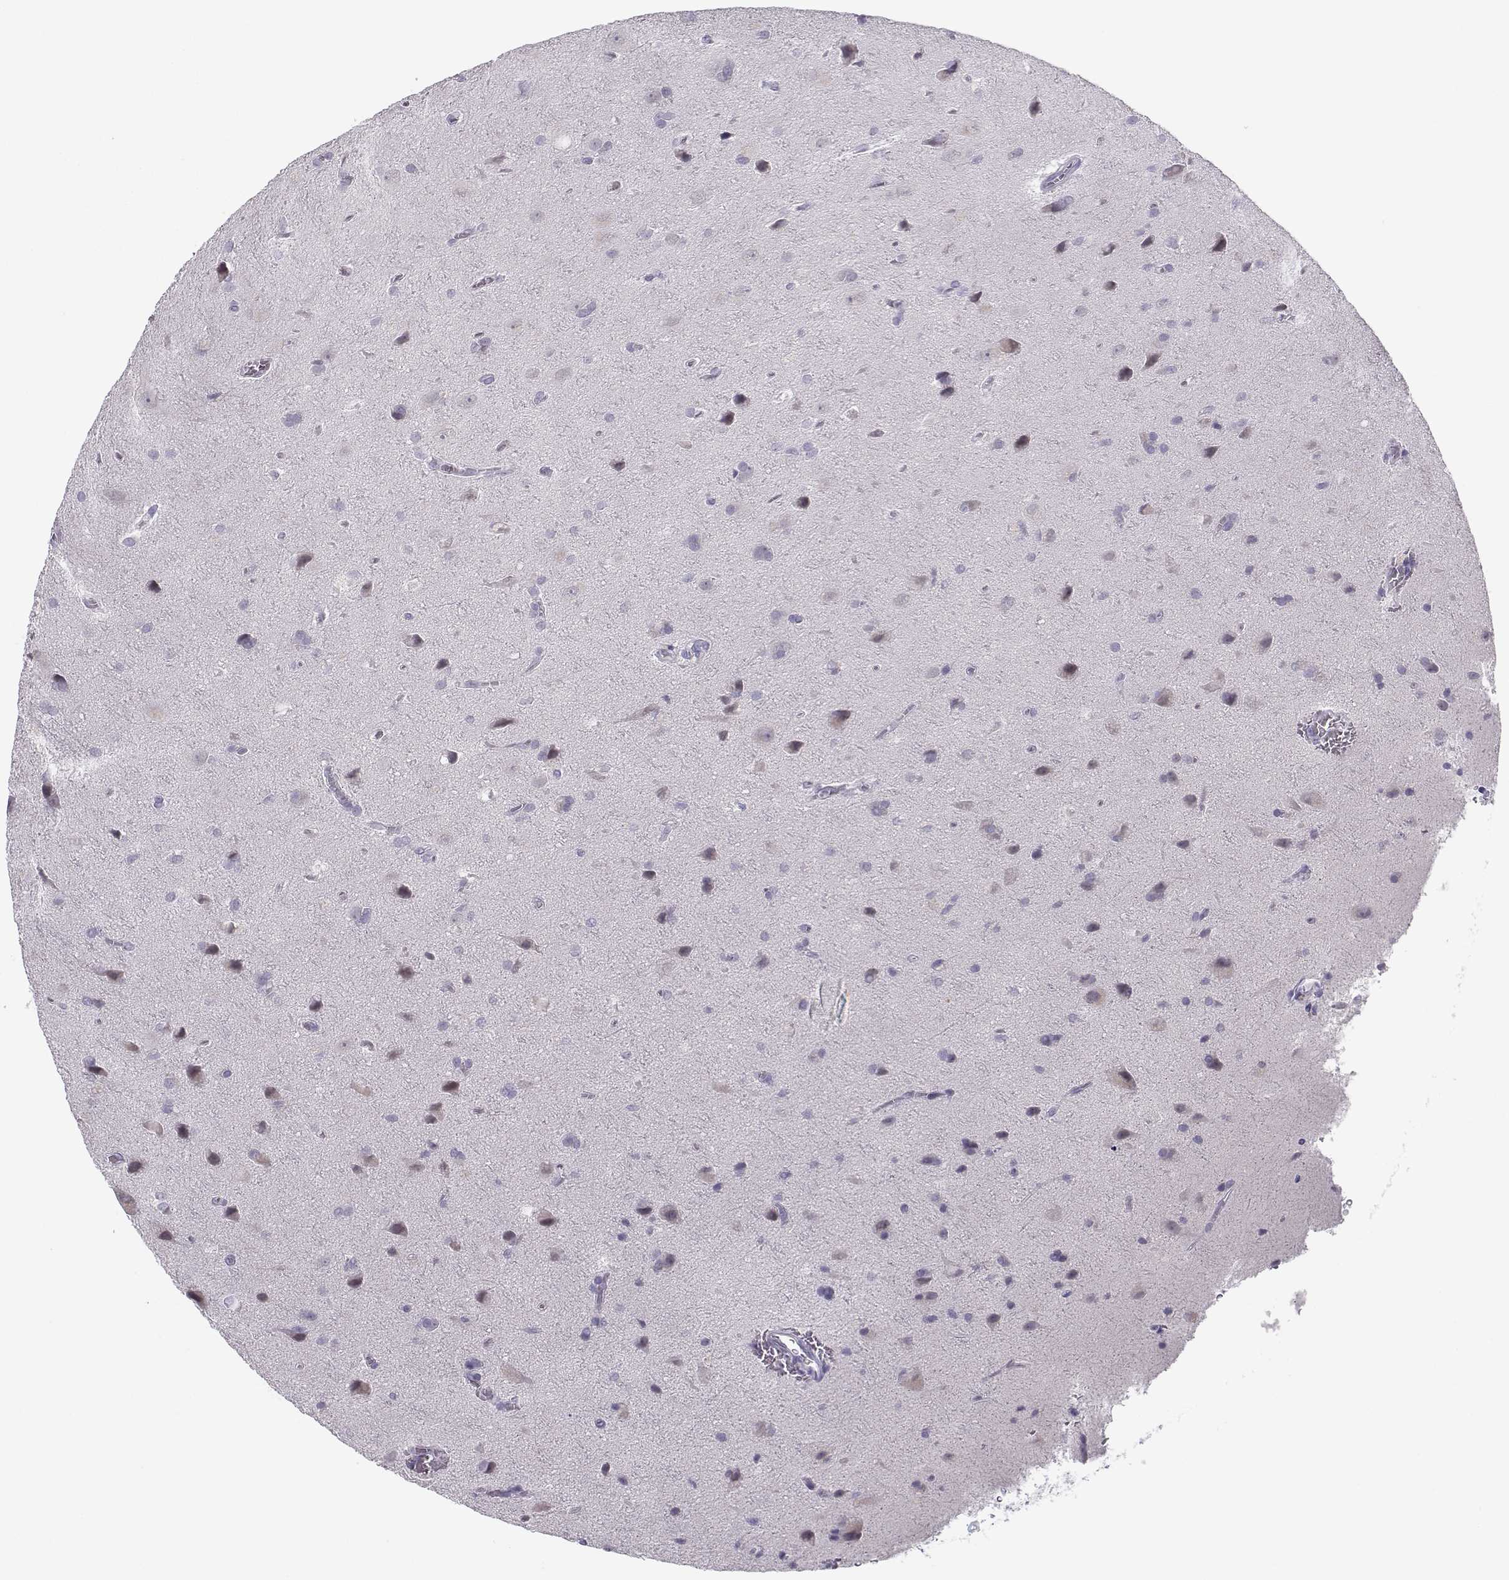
{"staining": {"intensity": "negative", "quantity": "none", "location": "none"}, "tissue": "glioma", "cell_type": "Tumor cells", "image_type": "cancer", "snomed": [{"axis": "morphology", "description": "Glioma, malignant, Low grade"}, {"axis": "topography", "description": "Brain"}], "caption": "This is a micrograph of immunohistochemistry staining of glioma, which shows no expression in tumor cells. Brightfield microscopy of immunohistochemistry (IHC) stained with DAB (brown) and hematoxylin (blue), captured at high magnification.", "gene": "CFAP77", "patient": {"sex": "male", "age": 58}}